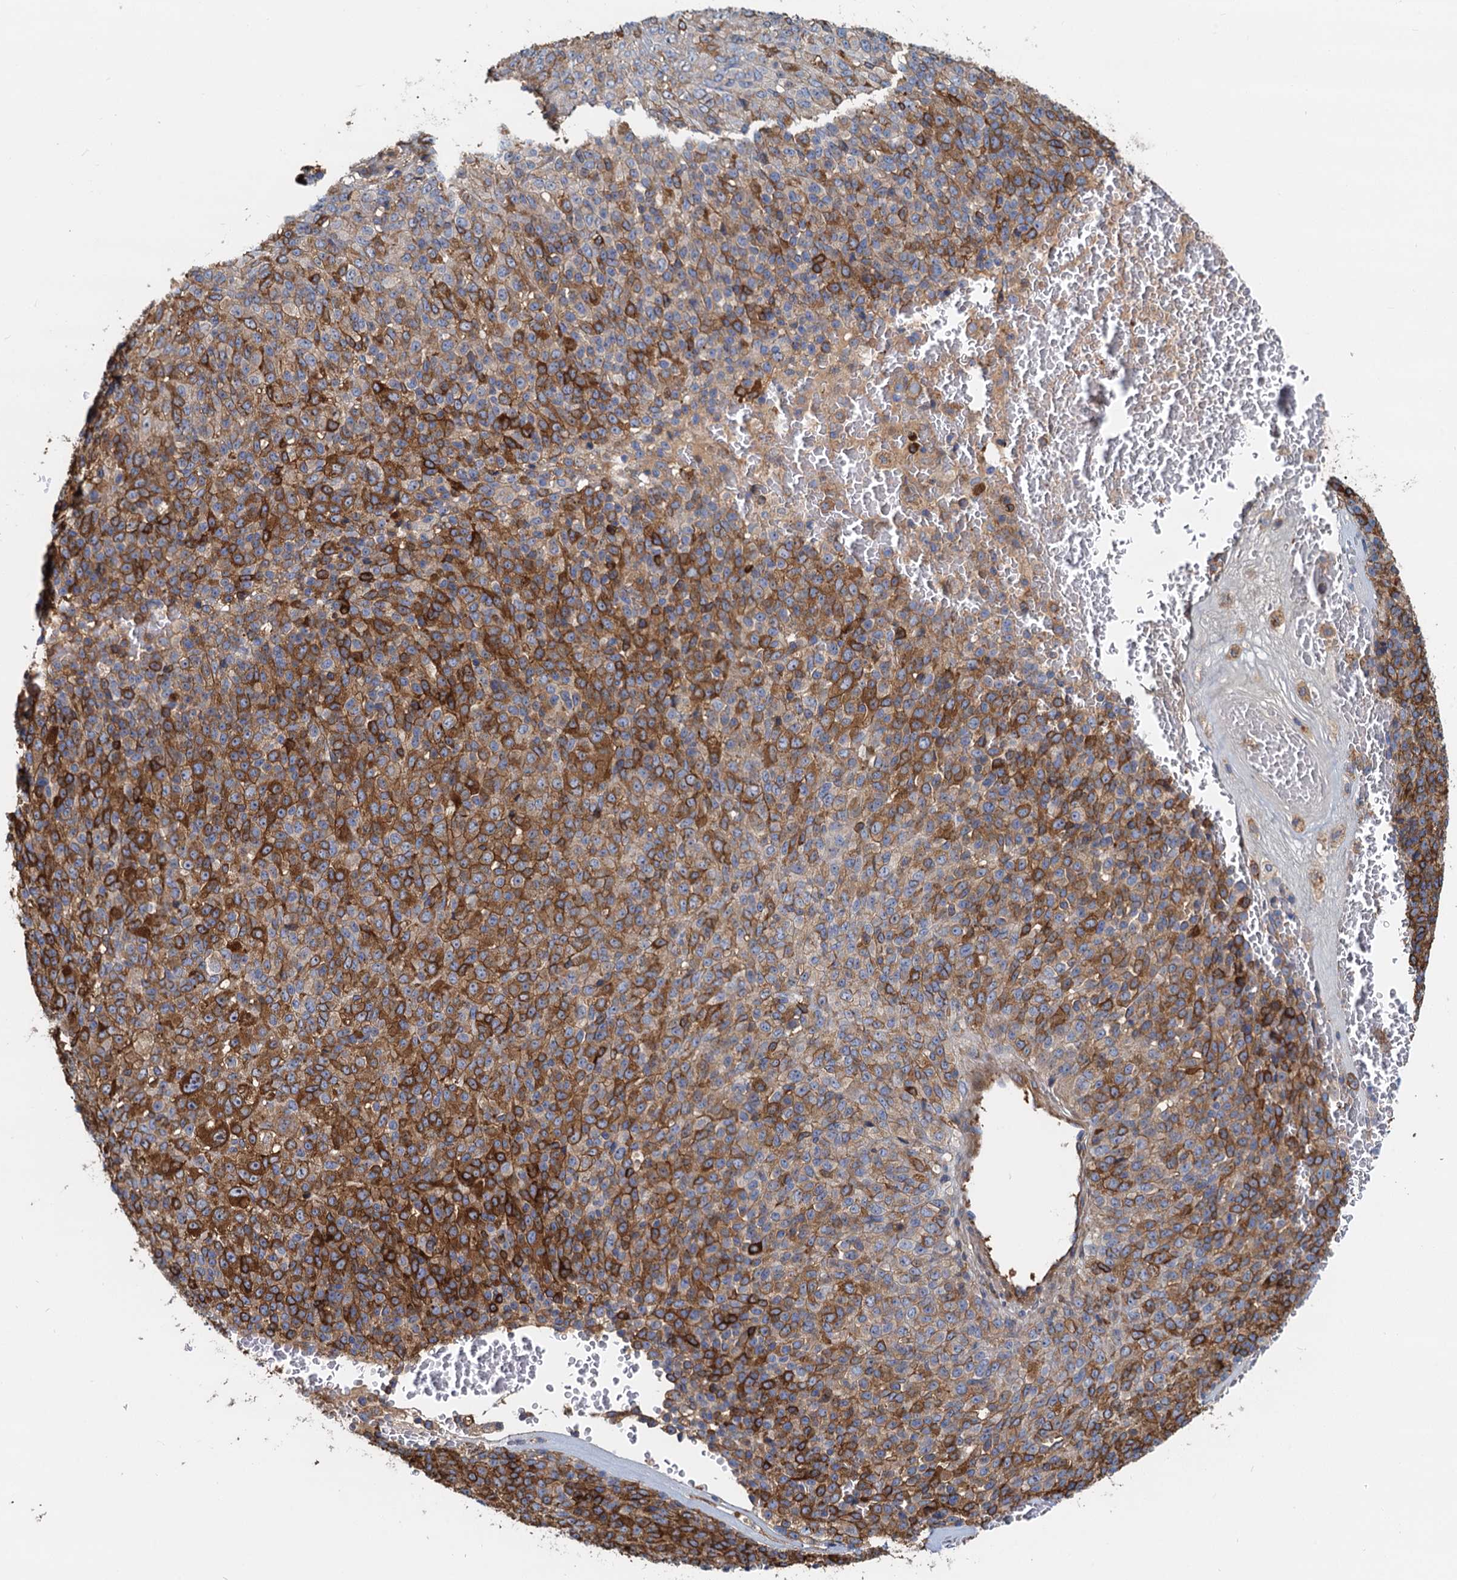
{"staining": {"intensity": "strong", "quantity": "25%-75%", "location": "cytoplasmic/membranous"}, "tissue": "melanoma", "cell_type": "Tumor cells", "image_type": "cancer", "snomed": [{"axis": "morphology", "description": "Malignant melanoma, Metastatic site"}, {"axis": "topography", "description": "Brain"}], "caption": "High-magnification brightfield microscopy of melanoma stained with DAB (brown) and counterstained with hematoxylin (blue). tumor cells exhibit strong cytoplasmic/membranous staining is identified in approximately25%-75% of cells.", "gene": "LNX2", "patient": {"sex": "female", "age": 56}}